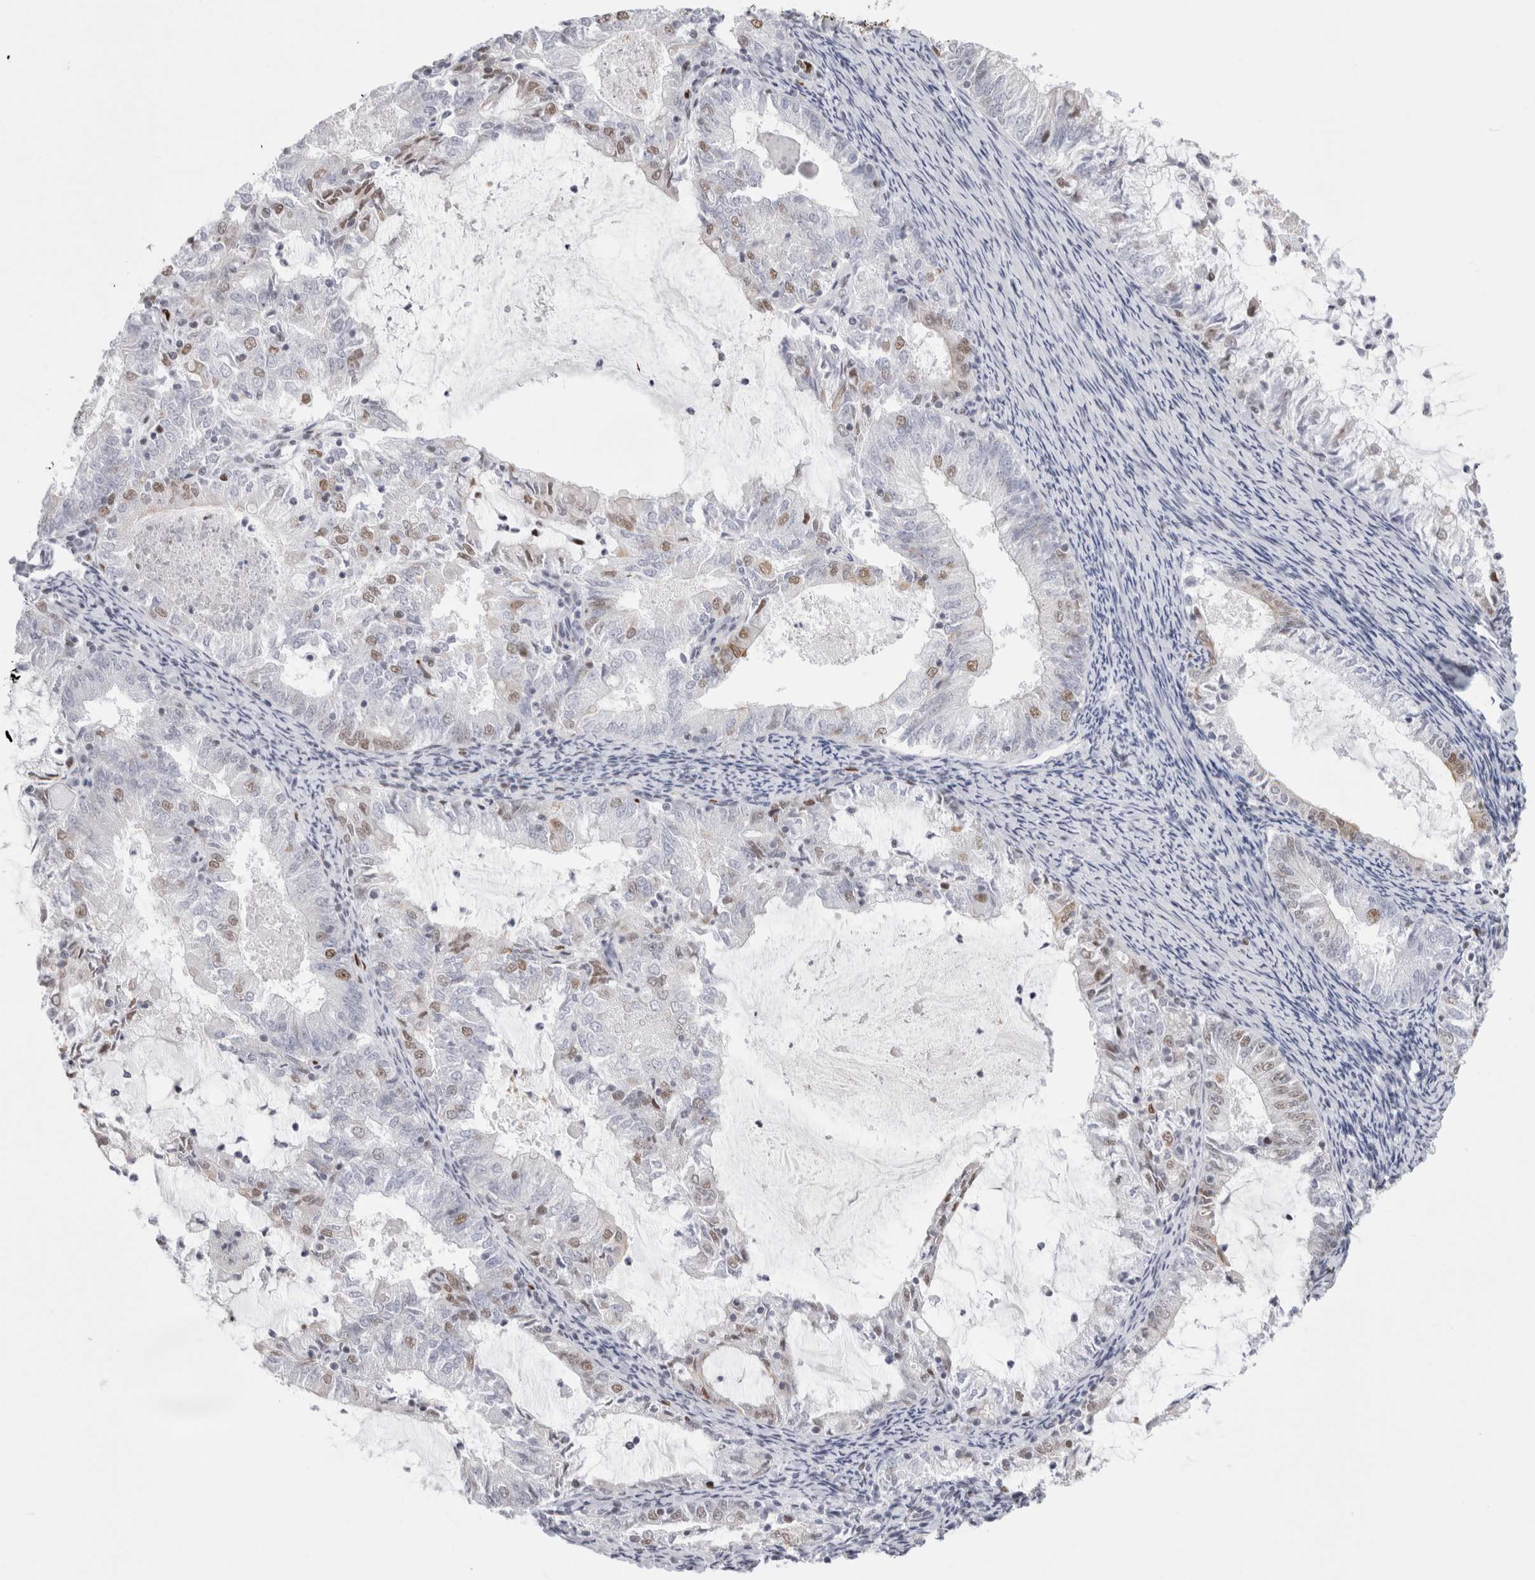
{"staining": {"intensity": "moderate", "quantity": "<25%", "location": "nuclear"}, "tissue": "endometrial cancer", "cell_type": "Tumor cells", "image_type": "cancer", "snomed": [{"axis": "morphology", "description": "Adenocarcinoma, NOS"}, {"axis": "topography", "description": "Endometrium"}], "caption": "Protein expression analysis of endometrial cancer (adenocarcinoma) shows moderate nuclear expression in about <25% of tumor cells.", "gene": "SMARCC1", "patient": {"sex": "female", "age": 57}}